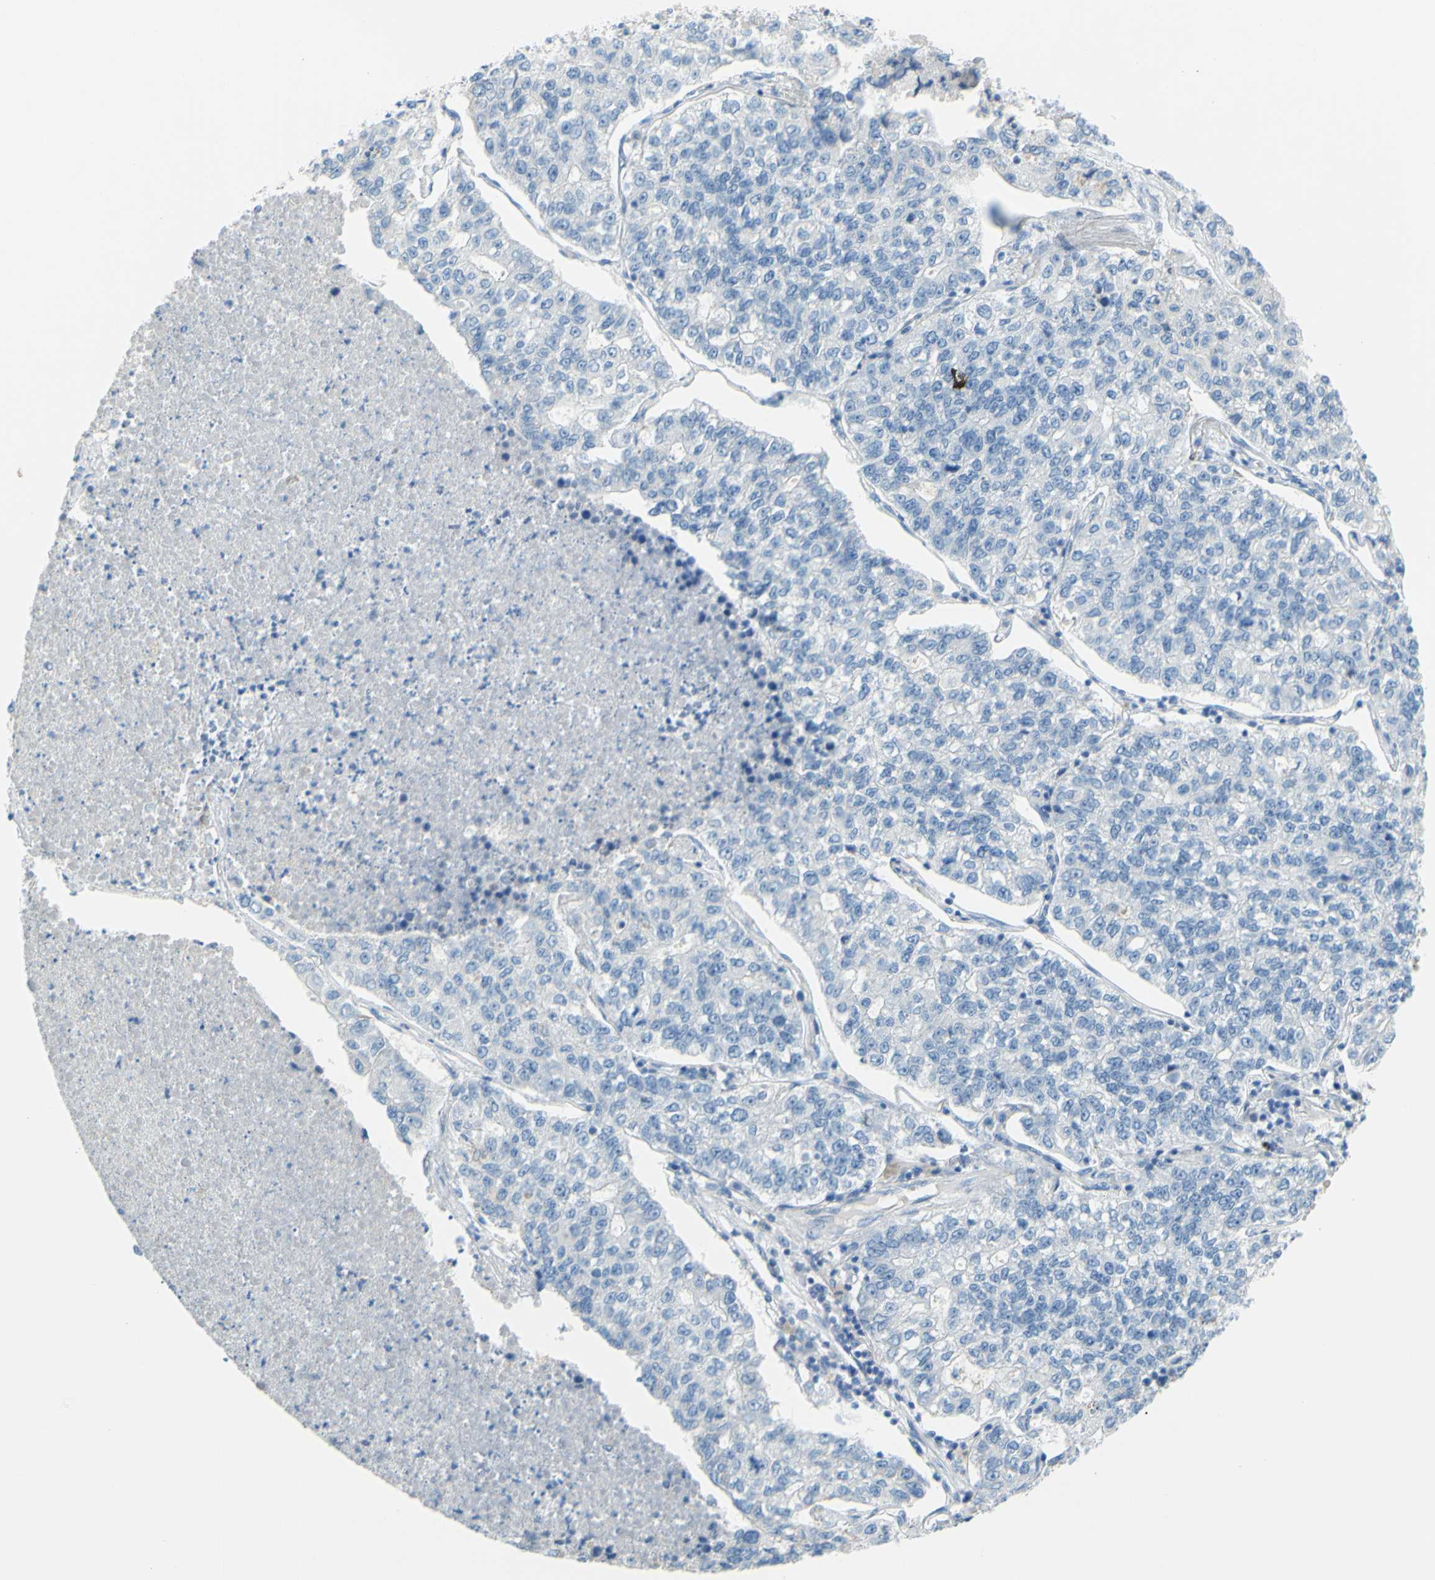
{"staining": {"intensity": "negative", "quantity": "none", "location": "none"}, "tissue": "lung cancer", "cell_type": "Tumor cells", "image_type": "cancer", "snomed": [{"axis": "morphology", "description": "Adenocarcinoma, NOS"}, {"axis": "topography", "description": "Lung"}], "caption": "There is no significant expression in tumor cells of lung cancer (adenocarcinoma). (DAB IHC visualized using brightfield microscopy, high magnification).", "gene": "SLC1A2", "patient": {"sex": "male", "age": 49}}